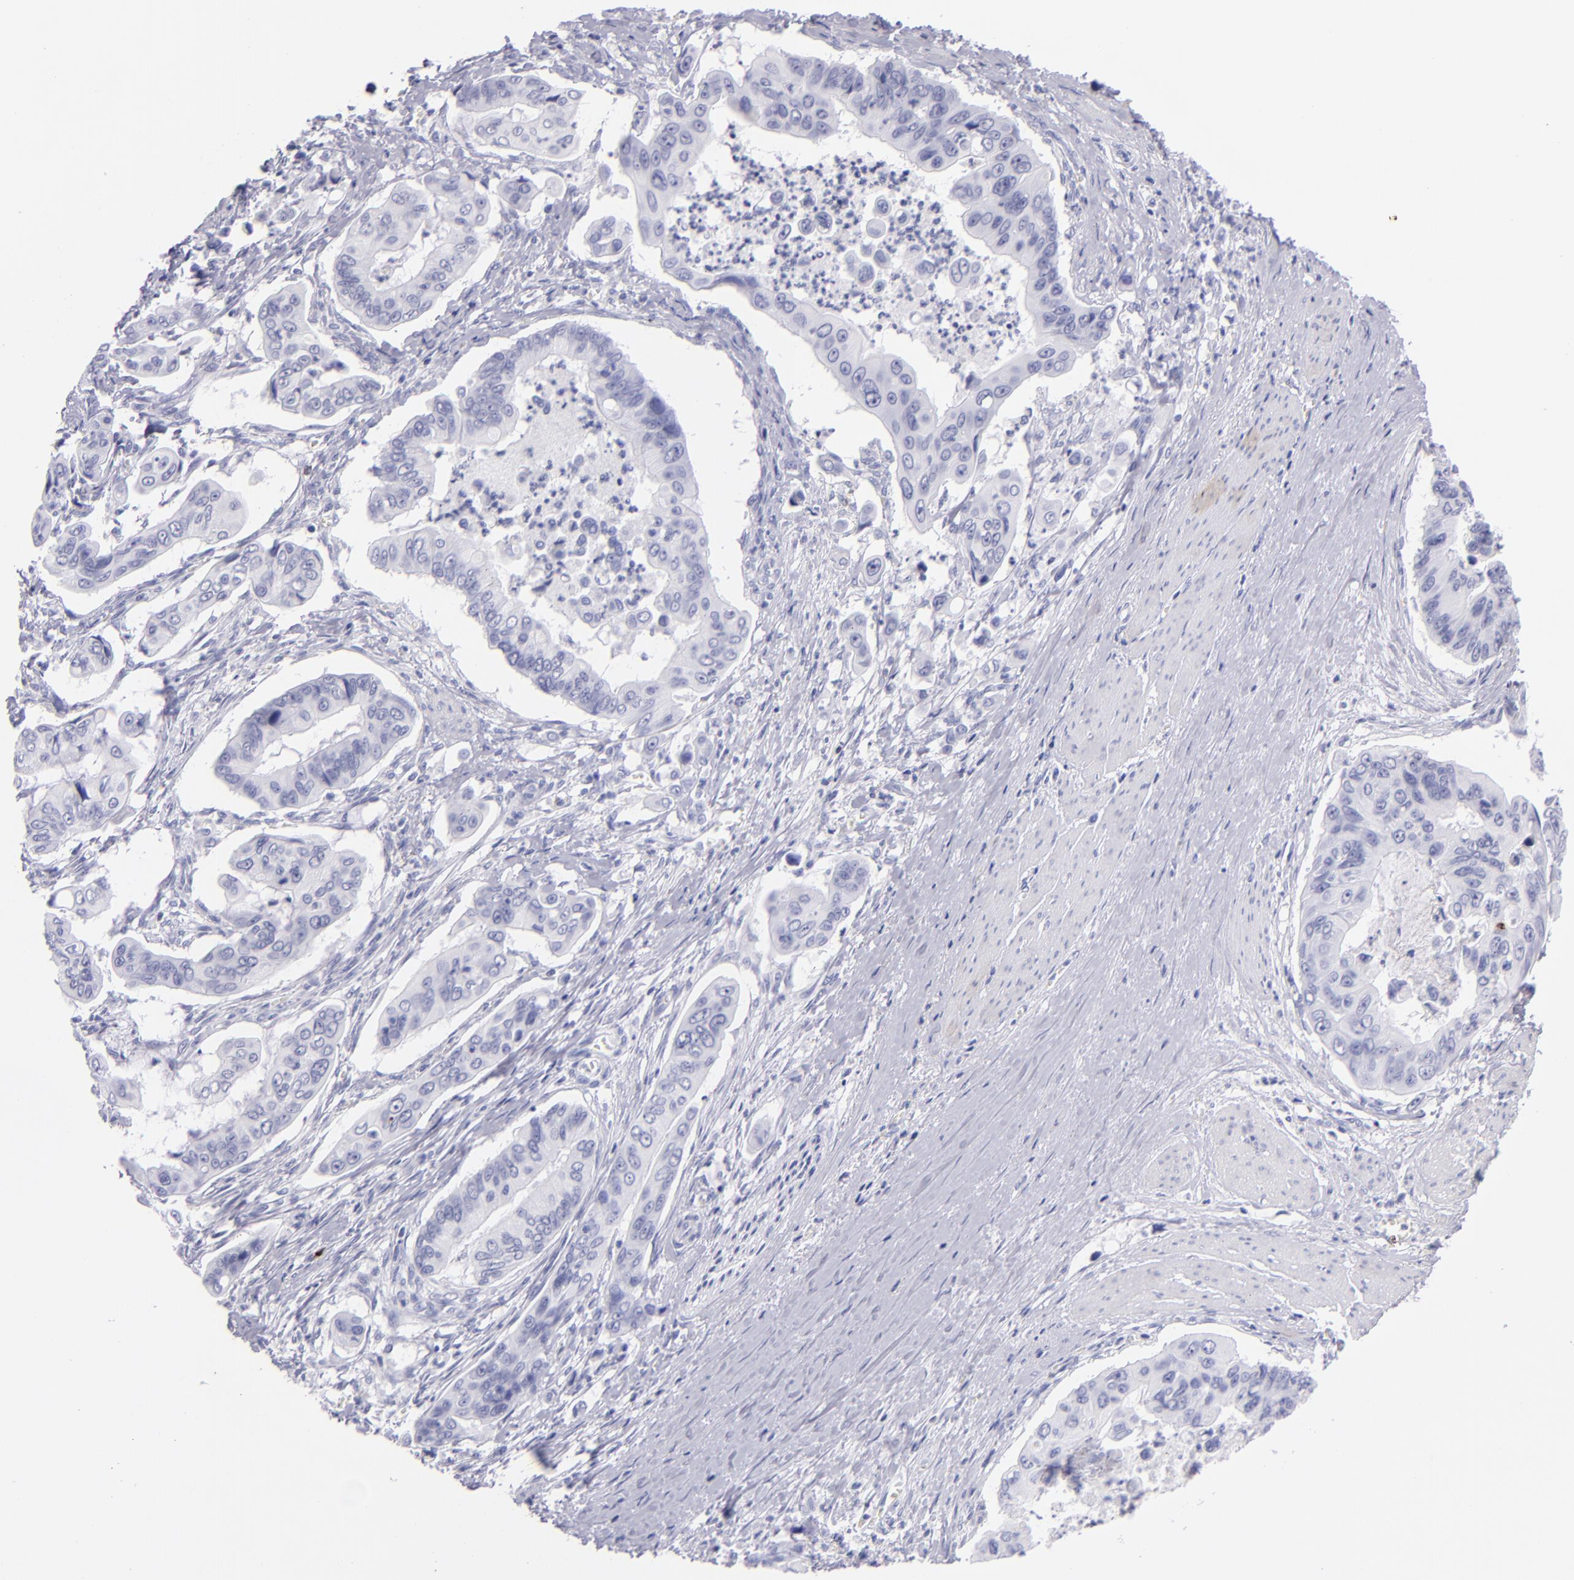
{"staining": {"intensity": "negative", "quantity": "none", "location": "none"}, "tissue": "stomach cancer", "cell_type": "Tumor cells", "image_type": "cancer", "snomed": [{"axis": "morphology", "description": "Adenocarcinoma, NOS"}, {"axis": "topography", "description": "Stomach, upper"}], "caption": "This is an immunohistochemistry image of stomach adenocarcinoma. There is no expression in tumor cells.", "gene": "PRF1", "patient": {"sex": "male", "age": 80}}